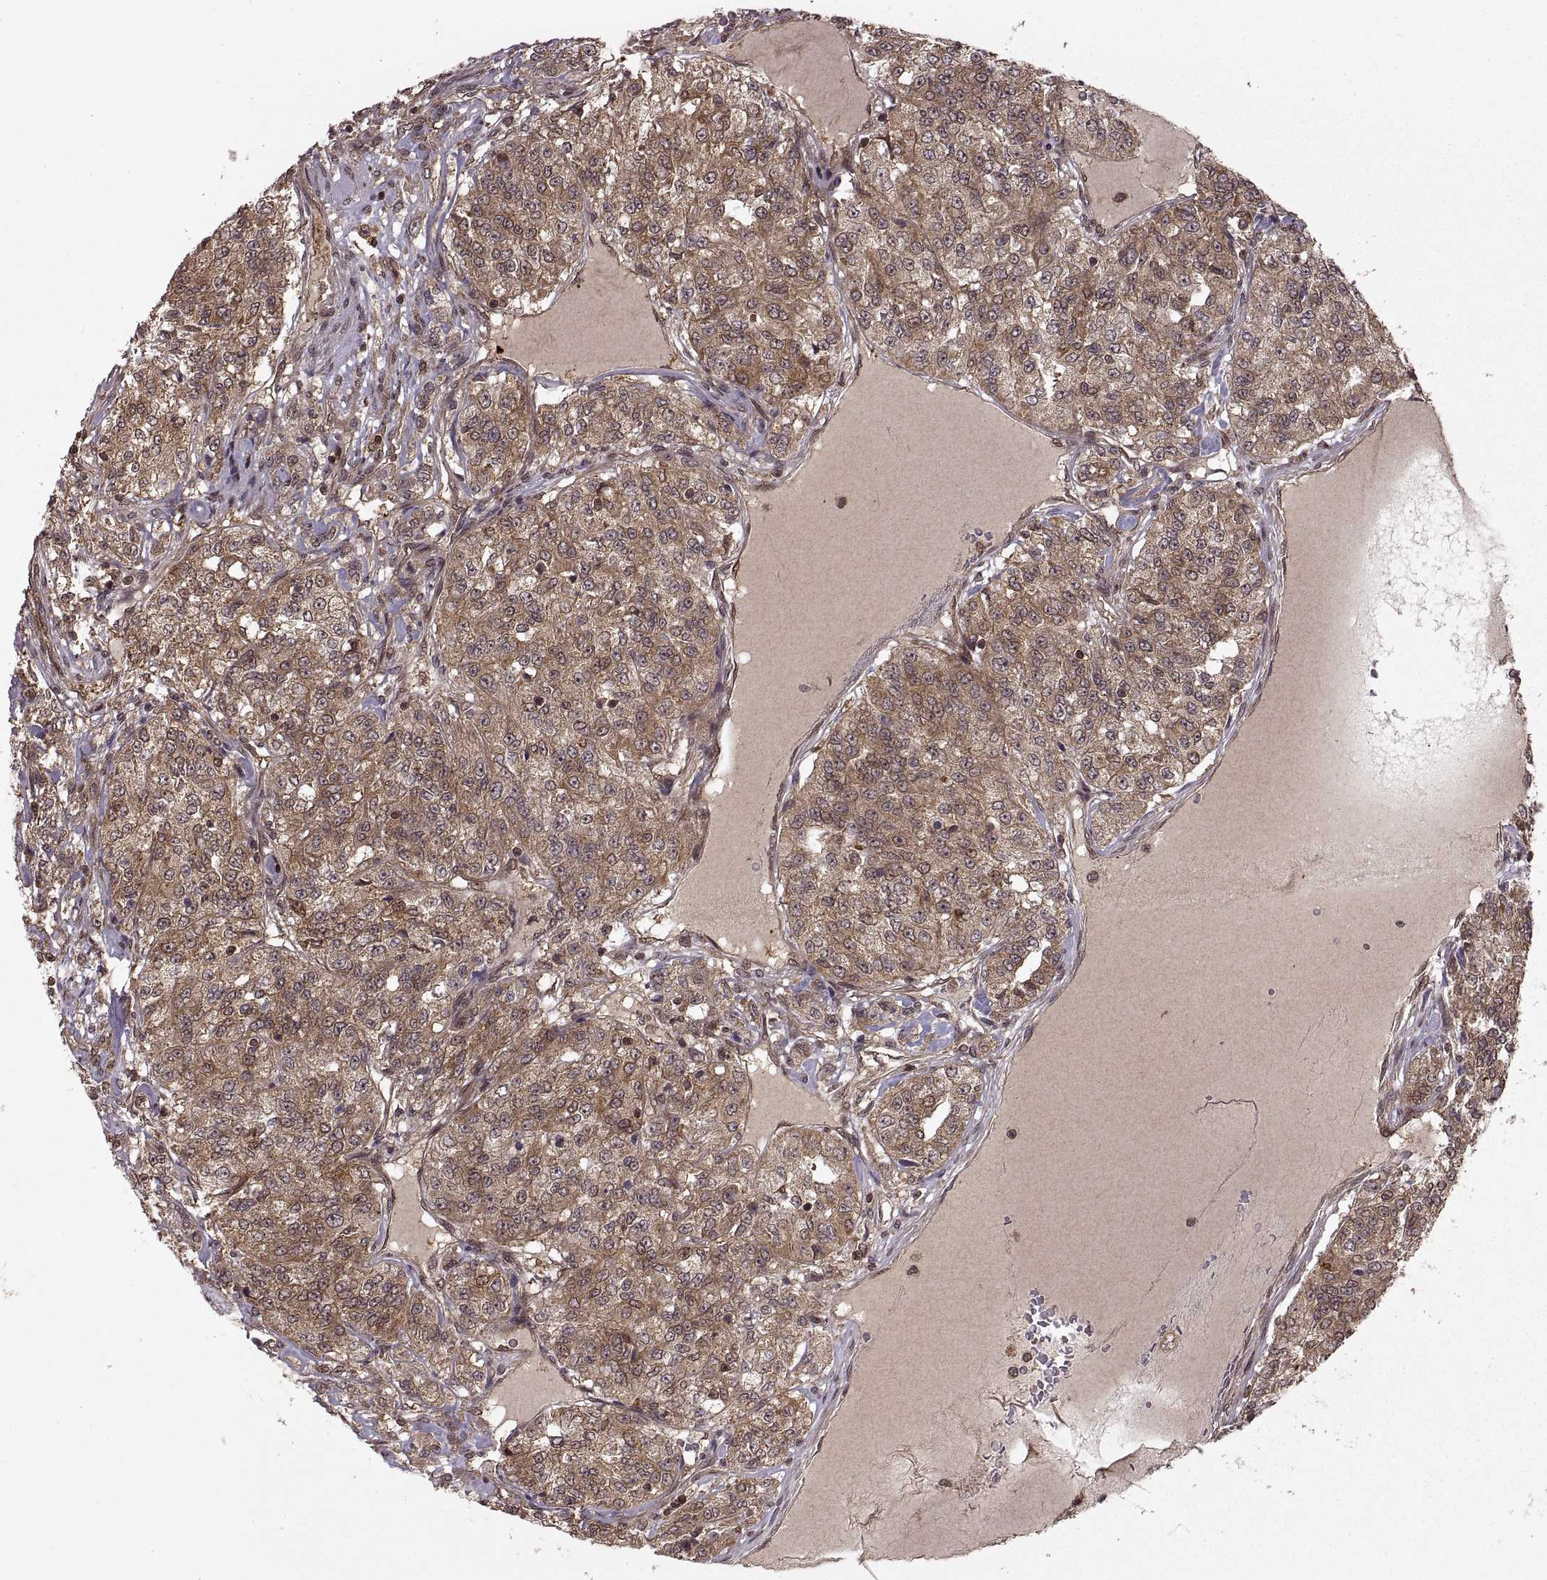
{"staining": {"intensity": "moderate", "quantity": ">75%", "location": "cytoplasmic/membranous"}, "tissue": "renal cancer", "cell_type": "Tumor cells", "image_type": "cancer", "snomed": [{"axis": "morphology", "description": "Adenocarcinoma, NOS"}, {"axis": "topography", "description": "Kidney"}], "caption": "Moderate cytoplasmic/membranous protein staining is appreciated in approximately >75% of tumor cells in renal adenocarcinoma.", "gene": "DEDD", "patient": {"sex": "female", "age": 63}}